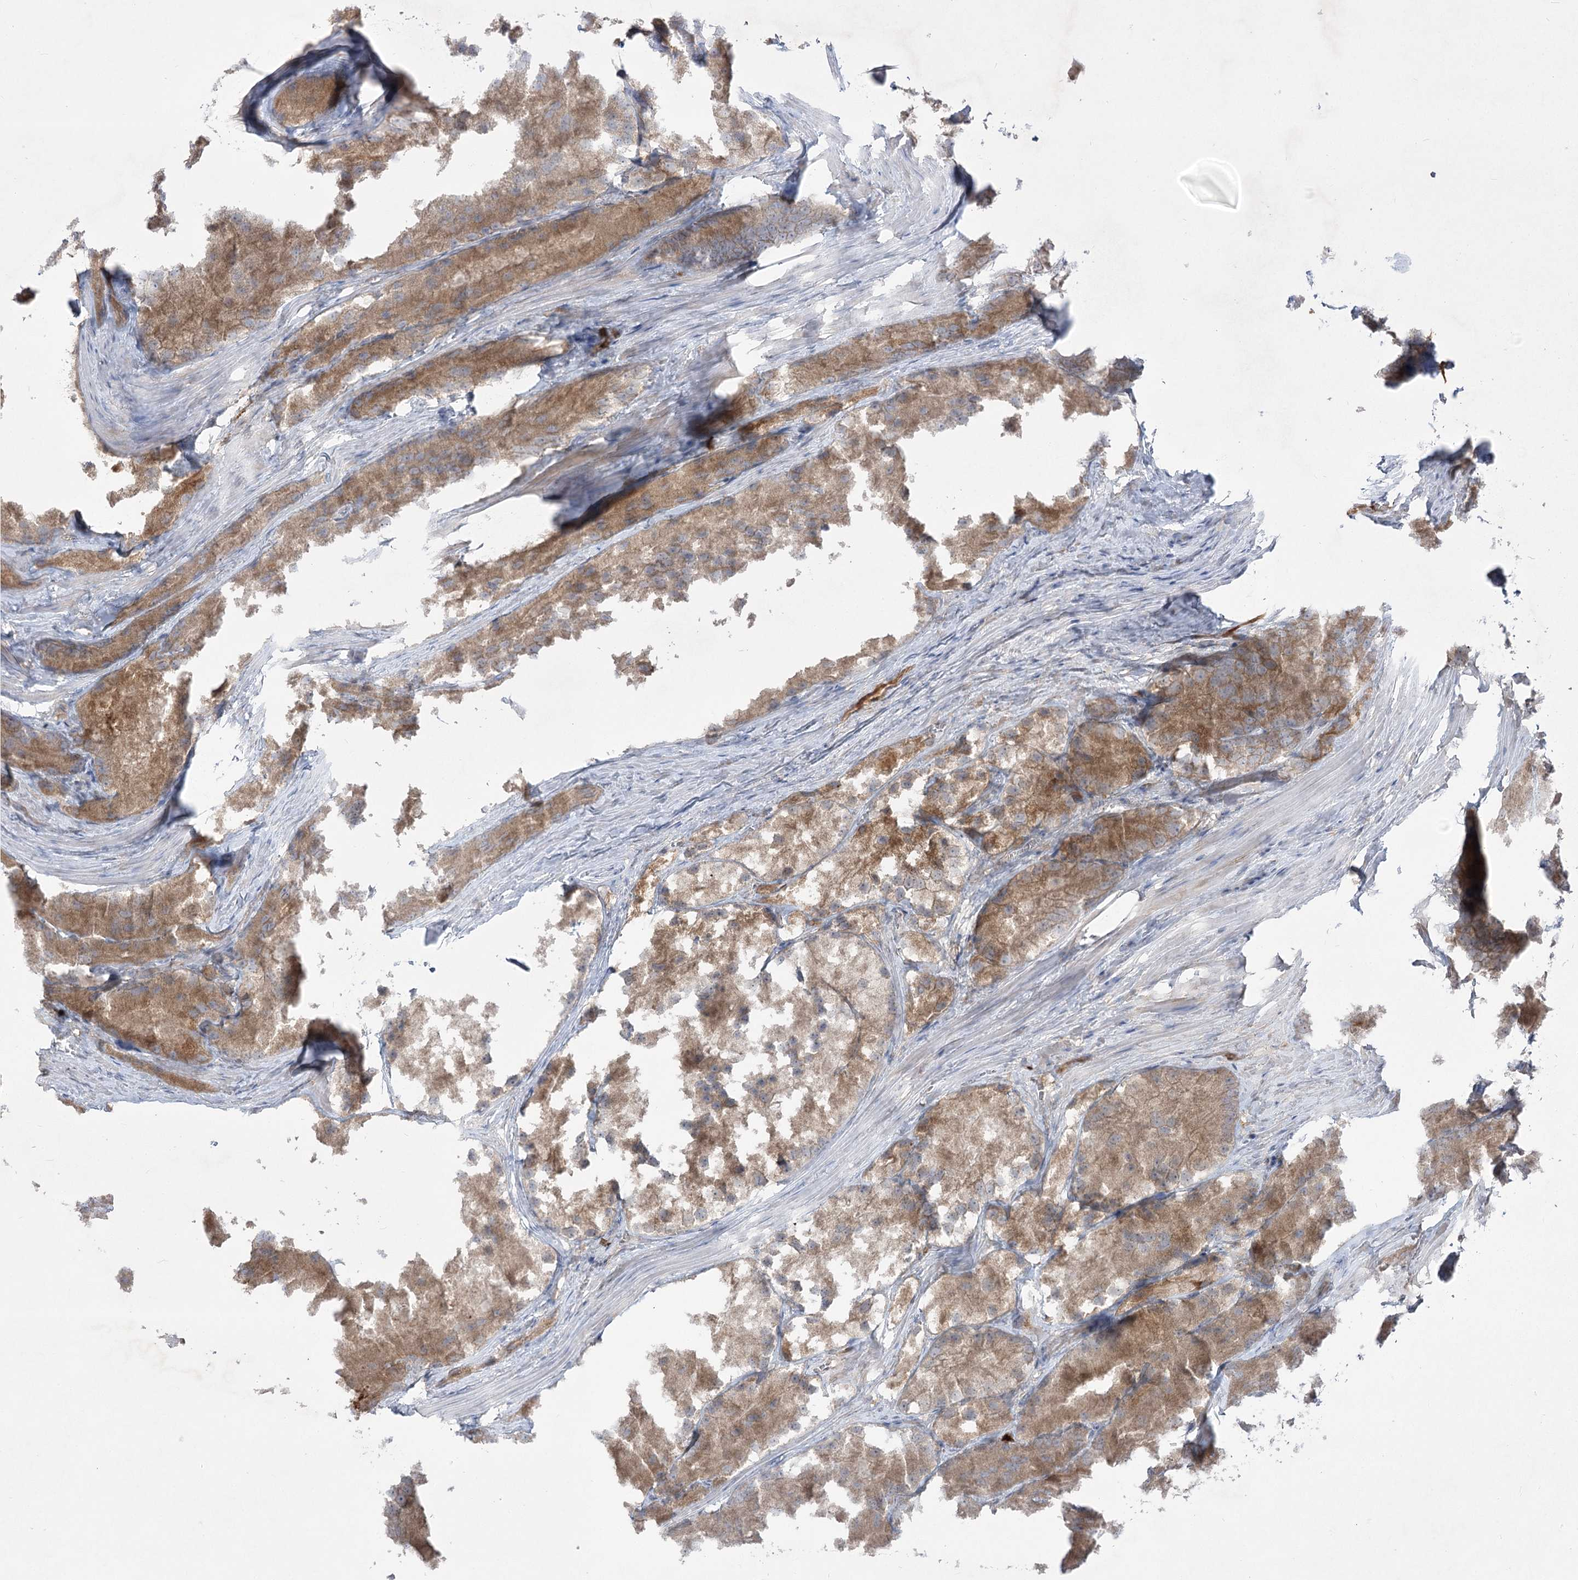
{"staining": {"intensity": "moderate", "quantity": ">75%", "location": "cytoplasmic/membranous"}, "tissue": "prostate cancer", "cell_type": "Tumor cells", "image_type": "cancer", "snomed": [{"axis": "morphology", "description": "Adenocarcinoma, Low grade"}, {"axis": "topography", "description": "Prostate"}], "caption": "An image of human adenocarcinoma (low-grade) (prostate) stained for a protein exhibits moderate cytoplasmic/membranous brown staining in tumor cells.", "gene": "PLEKHA5", "patient": {"sex": "male", "age": 69}}